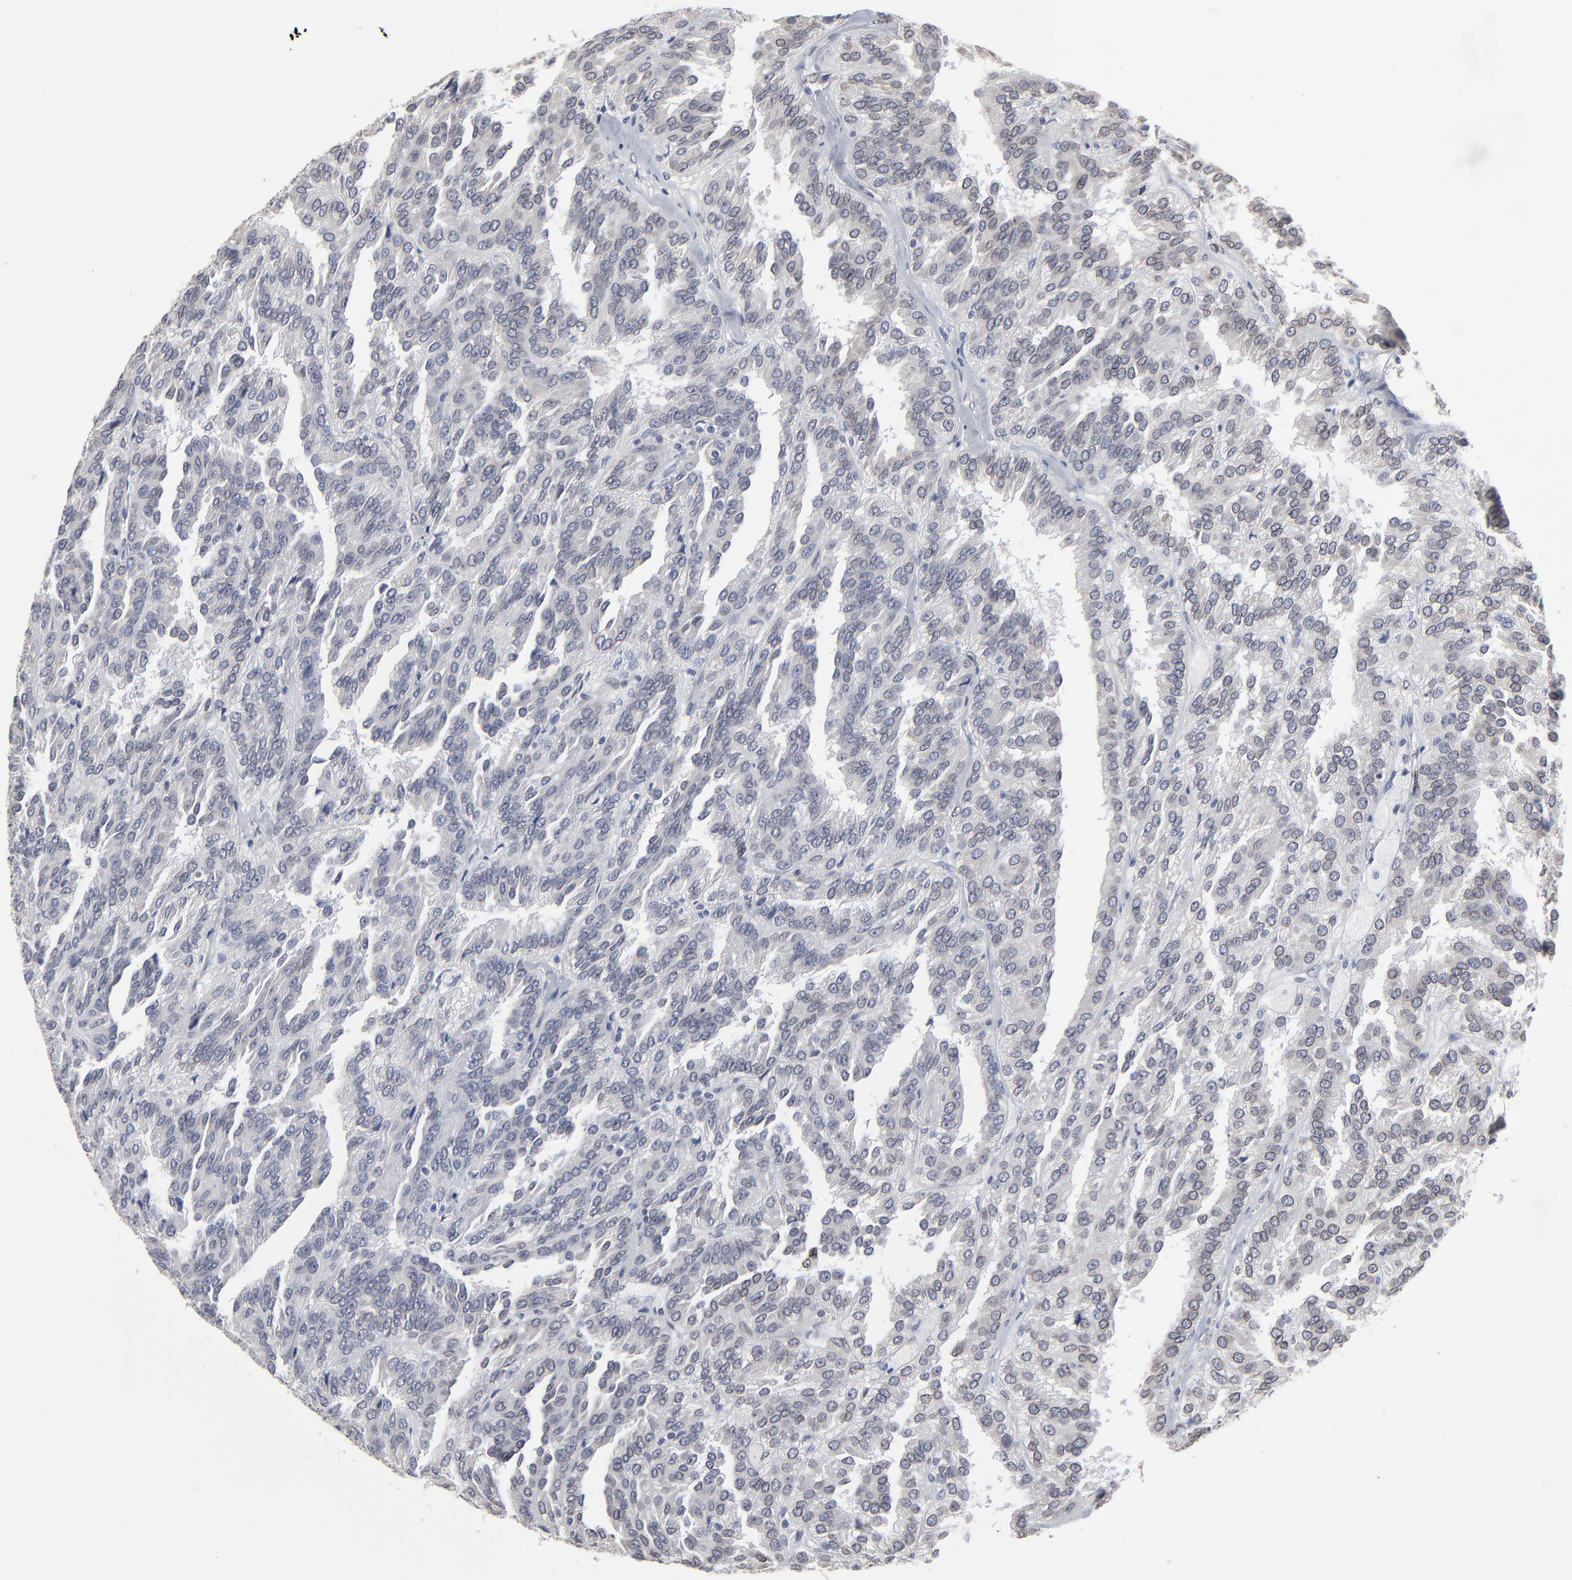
{"staining": {"intensity": "negative", "quantity": "none", "location": "none"}, "tissue": "renal cancer", "cell_type": "Tumor cells", "image_type": "cancer", "snomed": [{"axis": "morphology", "description": "Adenocarcinoma, NOS"}, {"axis": "topography", "description": "Kidney"}], "caption": "Tumor cells show no significant protein expression in renal cancer.", "gene": "SYNE2", "patient": {"sex": "male", "age": 46}}